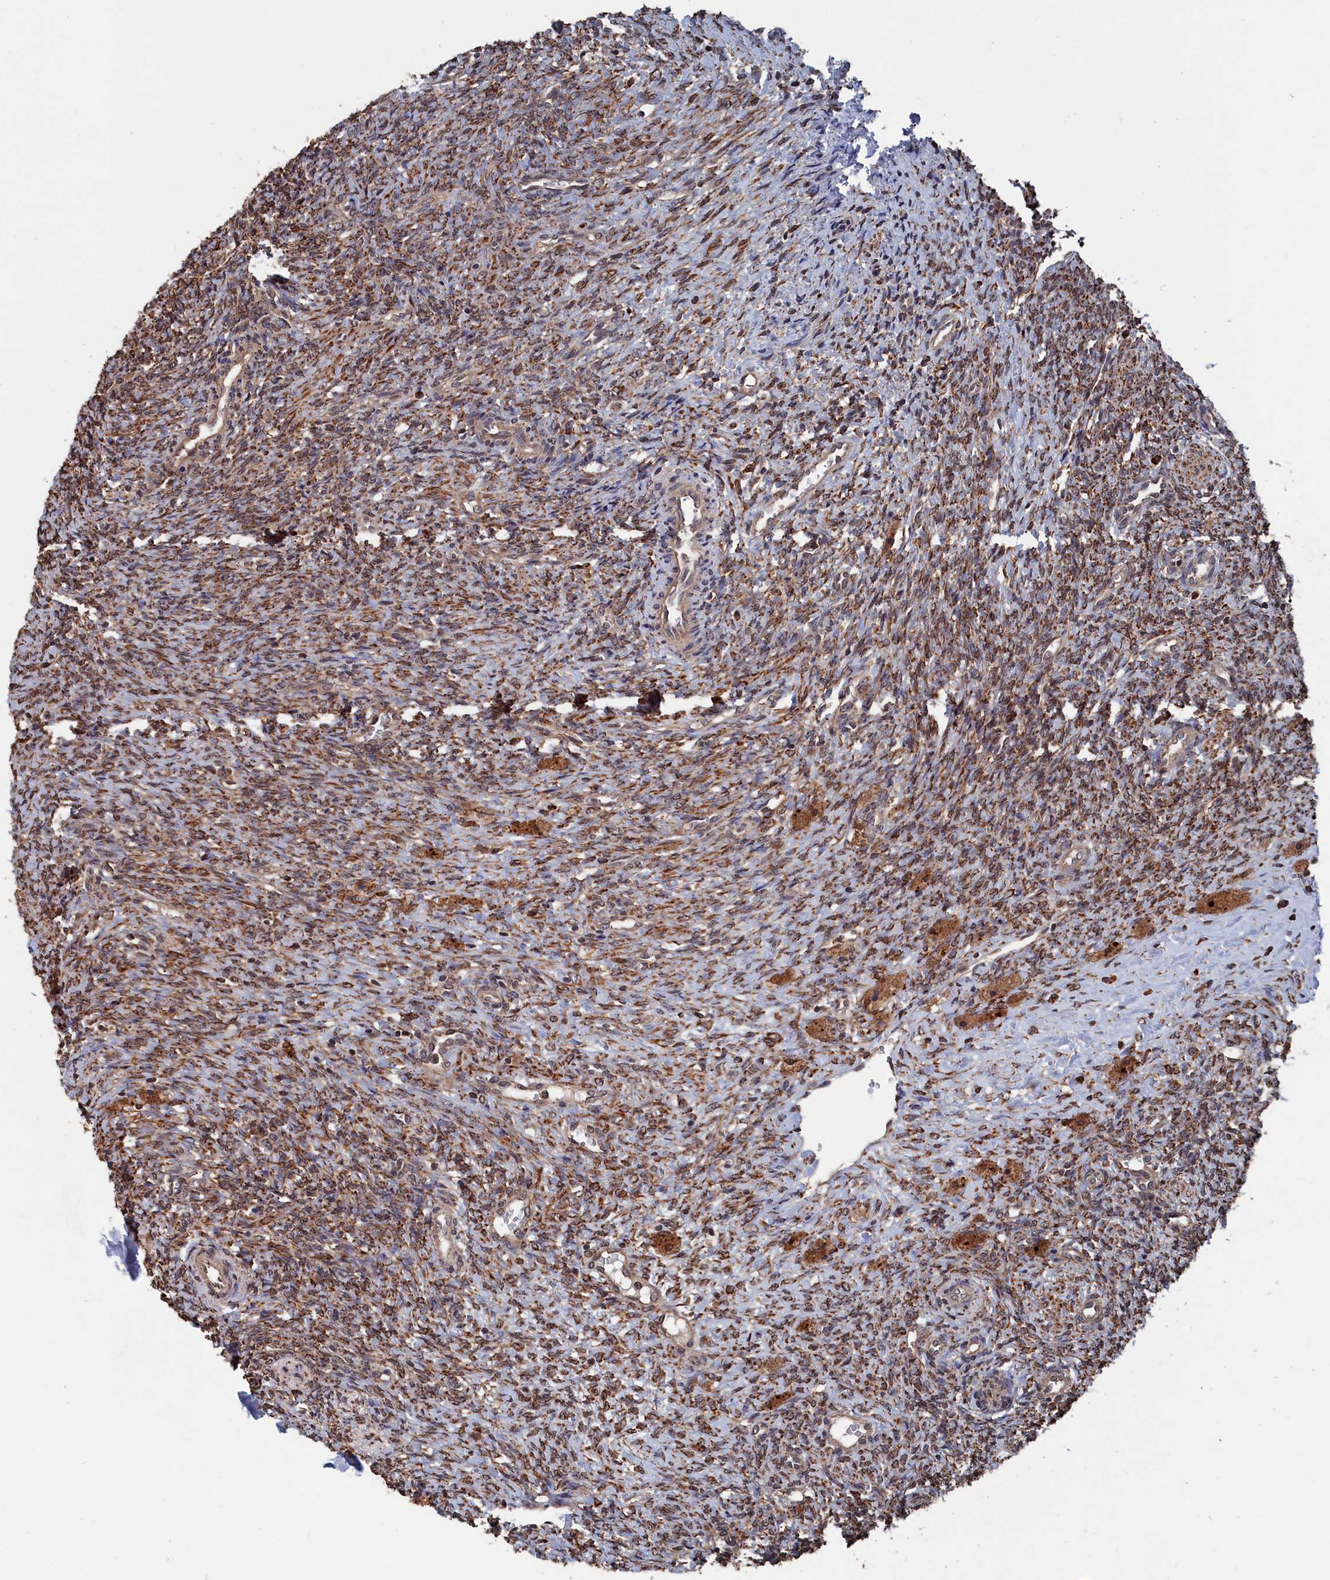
{"staining": {"intensity": "moderate", "quantity": ">75%", "location": "cytoplasmic/membranous"}, "tissue": "ovary", "cell_type": "Ovarian stroma cells", "image_type": "normal", "snomed": [{"axis": "morphology", "description": "Normal tissue, NOS"}, {"axis": "topography", "description": "Ovary"}], "caption": "IHC staining of normal ovary, which shows medium levels of moderate cytoplasmic/membranous positivity in approximately >75% of ovarian stroma cells indicating moderate cytoplasmic/membranous protein expression. The staining was performed using DAB (3,3'-diaminobenzidine) (brown) for protein detection and nuclei were counterstained in hematoxylin (blue).", "gene": "PDE12", "patient": {"sex": "female", "age": 41}}